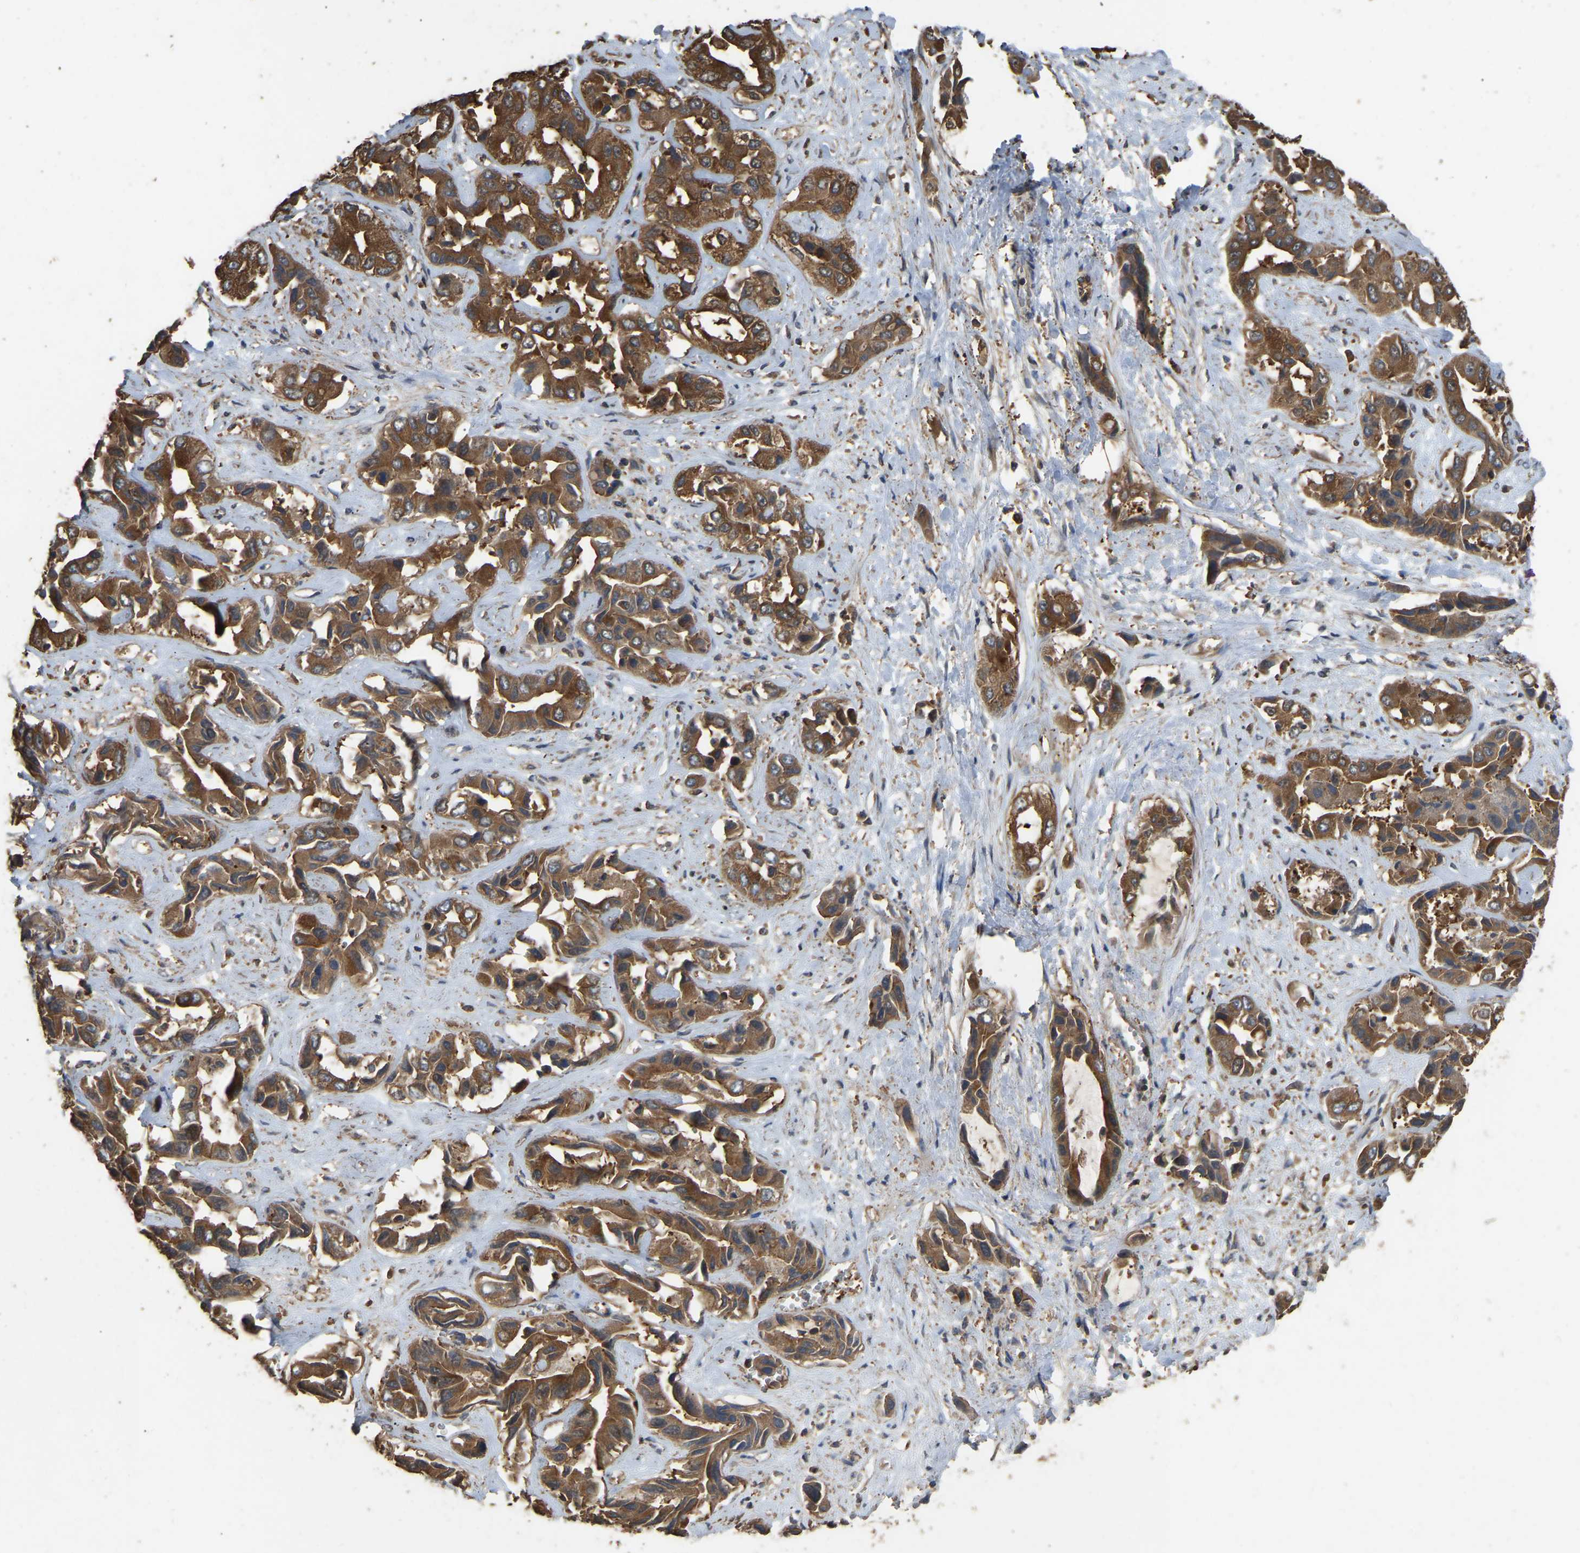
{"staining": {"intensity": "strong", "quantity": "25%-75%", "location": "cytoplasmic/membranous"}, "tissue": "liver cancer", "cell_type": "Tumor cells", "image_type": "cancer", "snomed": [{"axis": "morphology", "description": "Cholangiocarcinoma"}, {"axis": "topography", "description": "Liver"}], "caption": "Cholangiocarcinoma (liver) stained for a protein reveals strong cytoplasmic/membranous positivity in tumor cells. The staining was performed using DAB (3,3'-diaminobenzidine), with brown indicating positive protein expression. Nuclei are stained blue with hematoxylin.", "gene": "FHIT", "patient": {"sex": "female", "age": 52}}